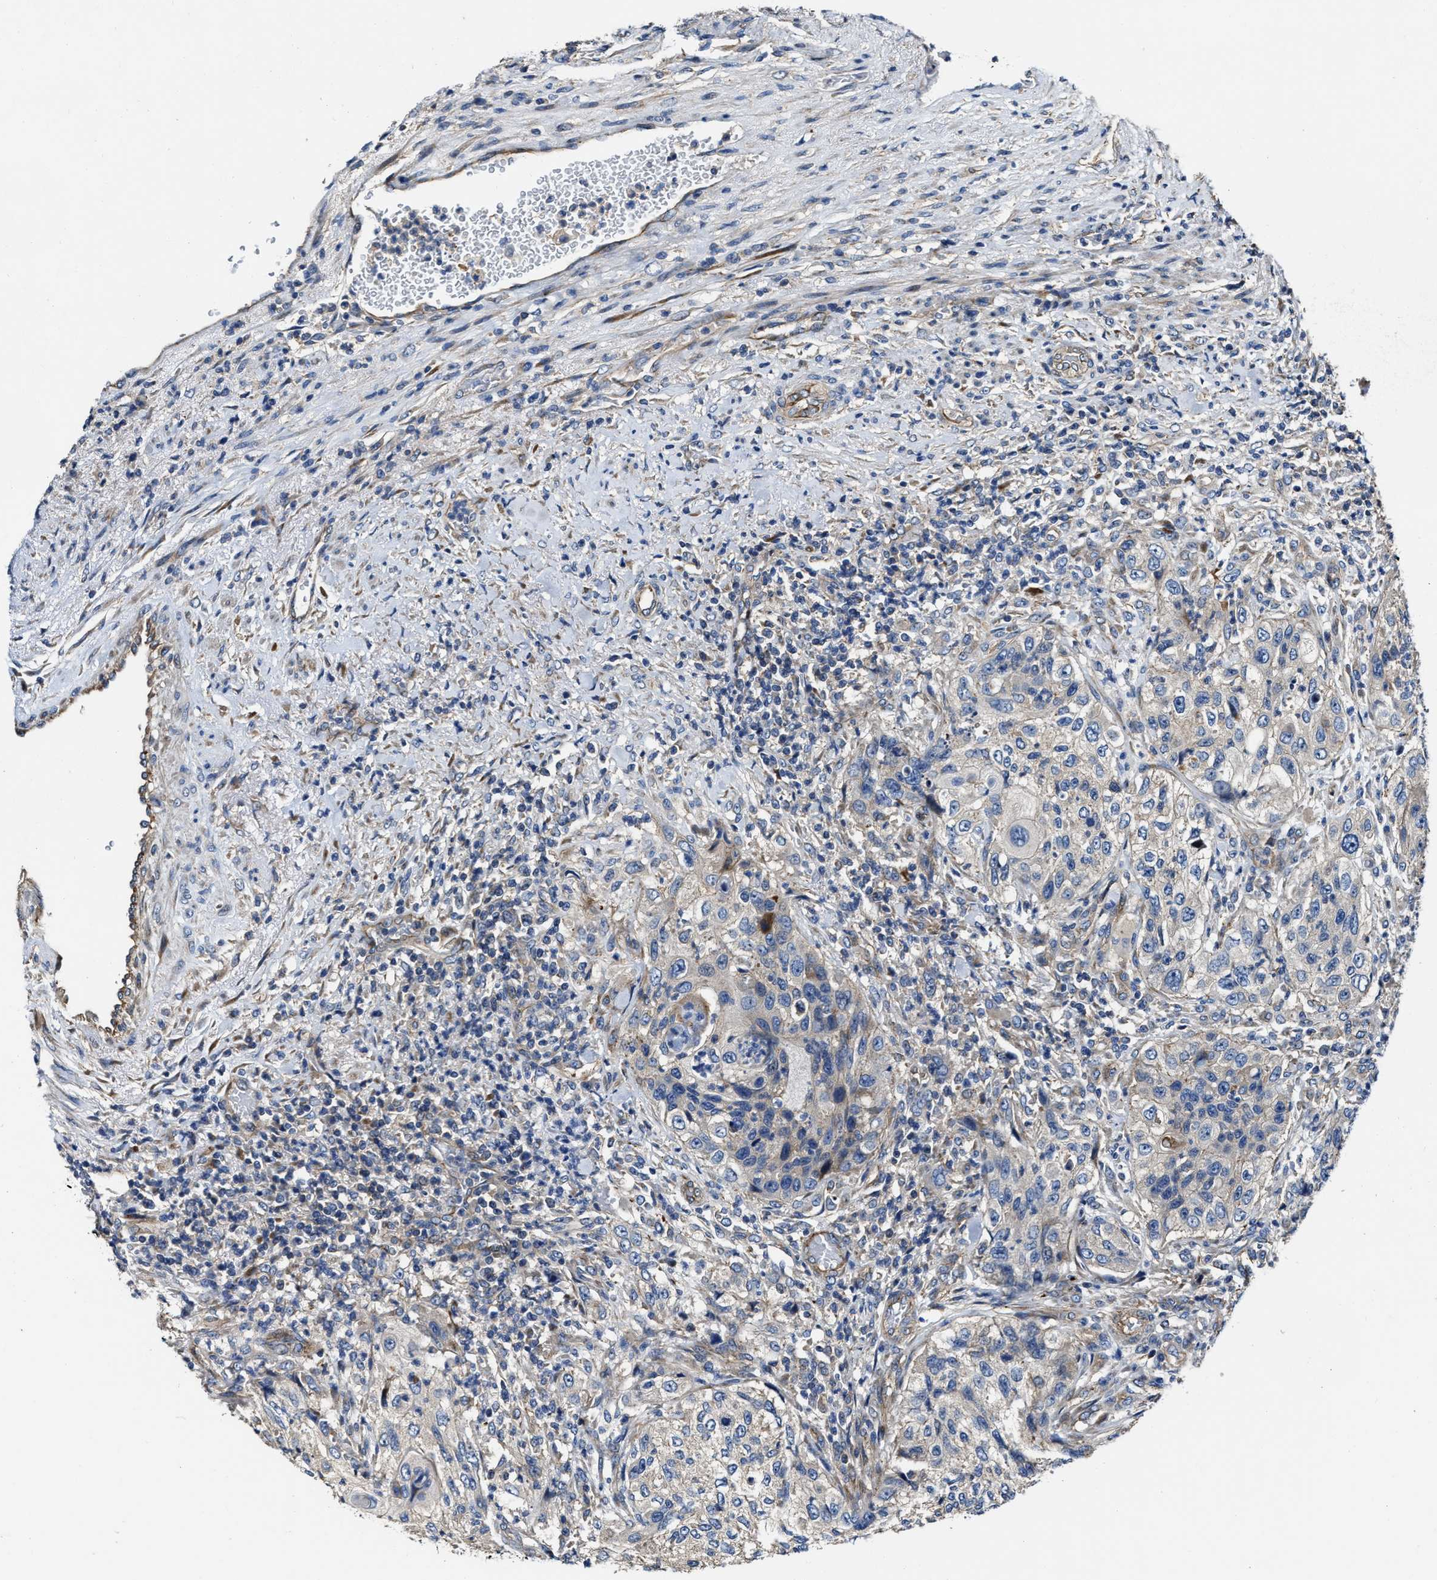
{"staining": {"intensity": "negative", "quantity": "none", "location": "none"}, "tissue": "urothelial cancer", "cell_type": "Tumor cells", "image_type": "cancer", "snomed": [{"axis": "morphology", "description": "Urothelial carcinoma, High grade"}, {"axis": "topography", "description": "Urinary bladder"}], "caption": "Immunohistochemistry (IHC) of urothelial cancer reveals no staining in tumor cells.", "gene": "PTAR1", "patient": {"sex": "female", "age": 60}}